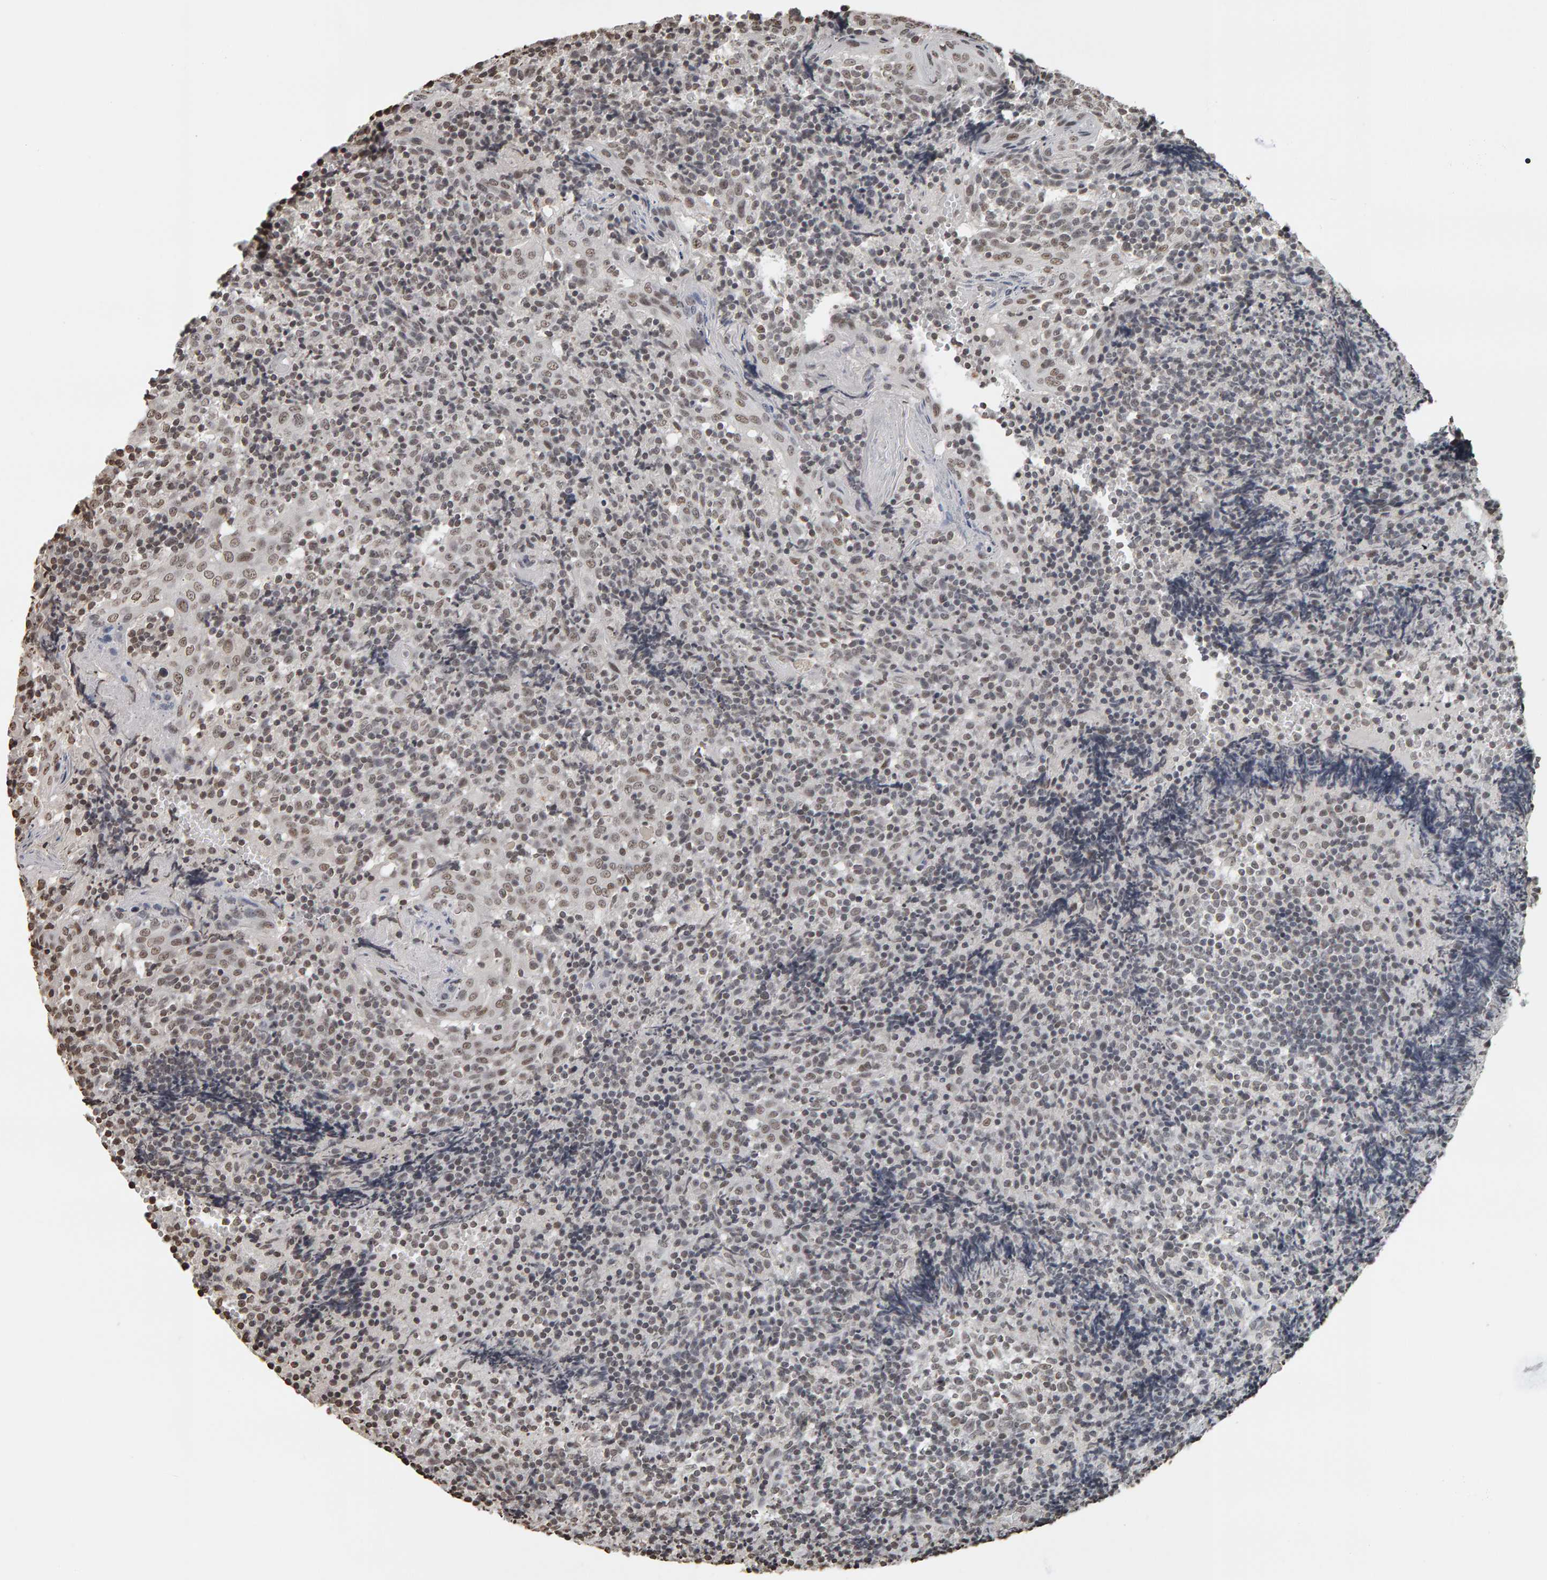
{"staining": {"intensity": "weak", "quantity": "<25%", "location": "nuclear"}, "tissue": "tonsil", "cell_type": "Germinal center cells", "image_type": "normal", "snomed": [{"axis": "morphology", "description": "Normal tissue, NOS"}, {"axis": "topography", "description": "Tonsil"}], "caption": "The histopathology image demonstrates no staining of germinal center cells in unremarkable tonsil.", "gene": "AFF4", "patient": {"sex": "female", "age": 19}}